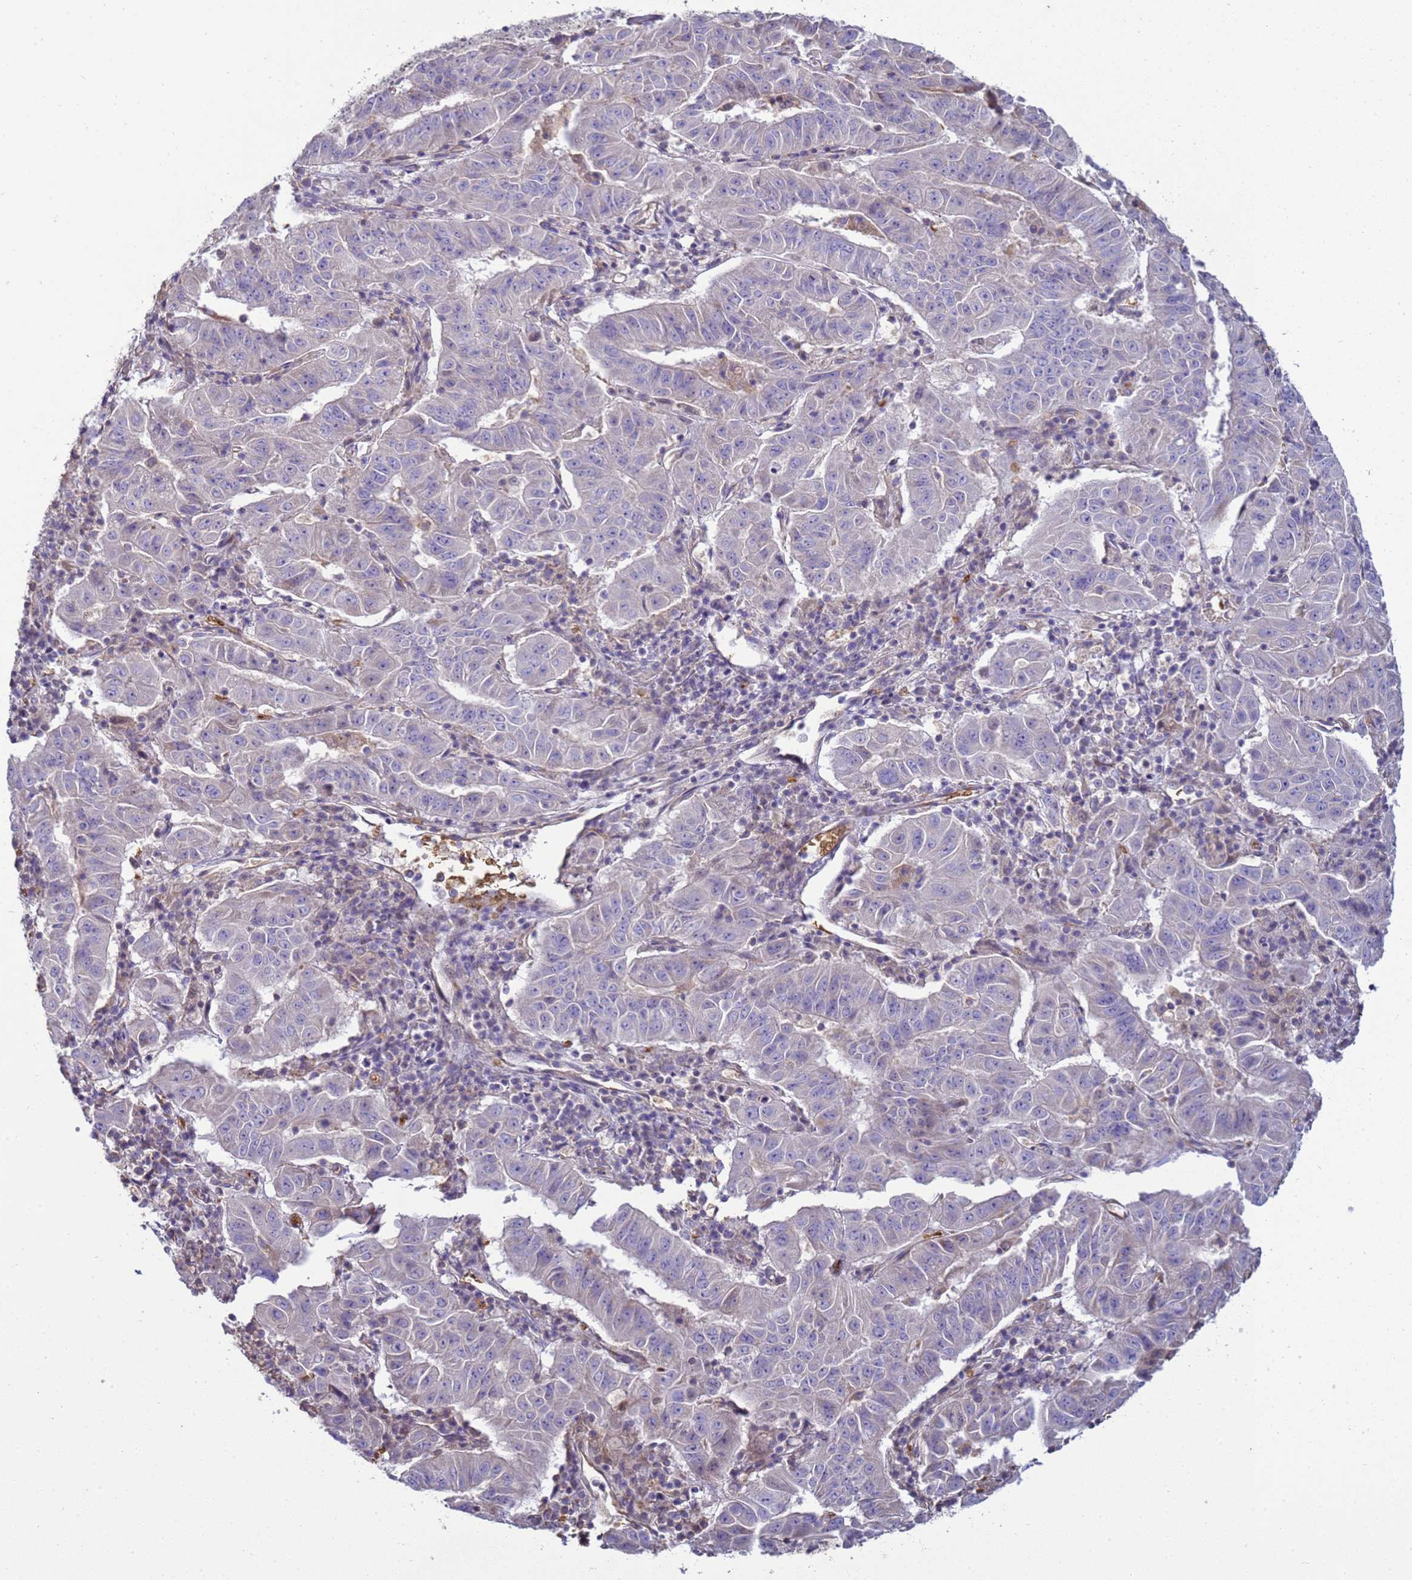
{"staining": {"intensity": "negative", "quantity": "none", "location": "none"}, "tissue": "pancreatic cancer", "cell_type": "Tumor cells", "image_type": "cancer", "snomed": [{"axis": "morphology", "description": "Adenocarcinoma, NOS"}, {"axis": "topography", "description": "Pancreas"}], "caption": "Tumor cells are negative for protein expression in human adenocarcinoma (pancreatic). (Brightfield microscopy of DAB IHC at high magnification).", "gene": "SGIP1", "patient": {"sex": "male", "age": 63}}